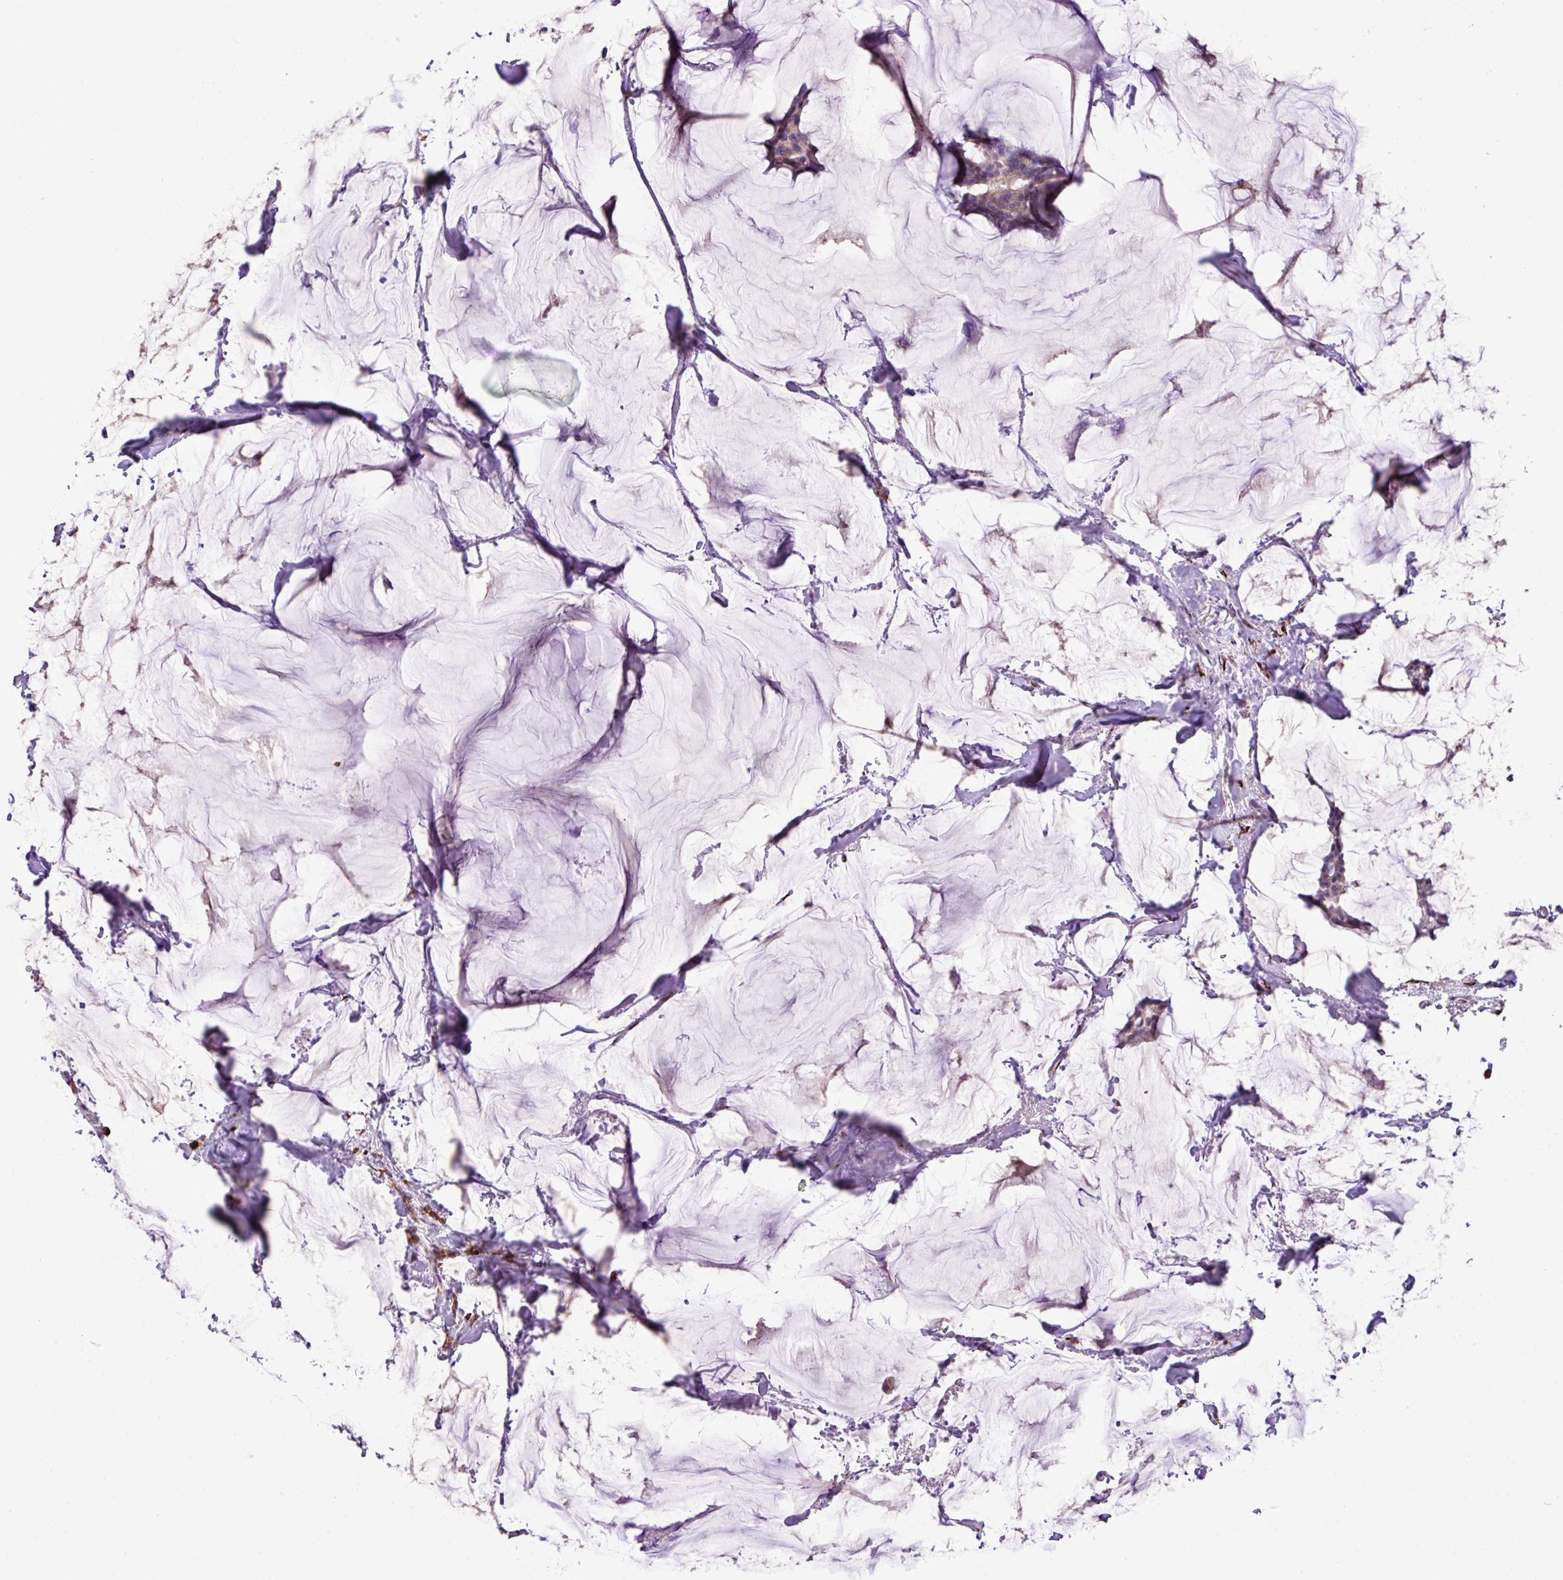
{"staining": {"intensity": "negative", "quantity": "none", "location": "none"}, "tissue": "breast cancer", "cell_type": "Tumor cells", "image_type": "cancer", "snomed": [{"axis": "morphology", "description": "Duct carcinoma"}, {"axis": "topography", "description": "Breast"}], "caption": "Immunohistochemical staining of breast cancer reveals no significant staining in tumor cells.", "gene": "CFAP97", "patient": {"sex": "female", "age": 93}}